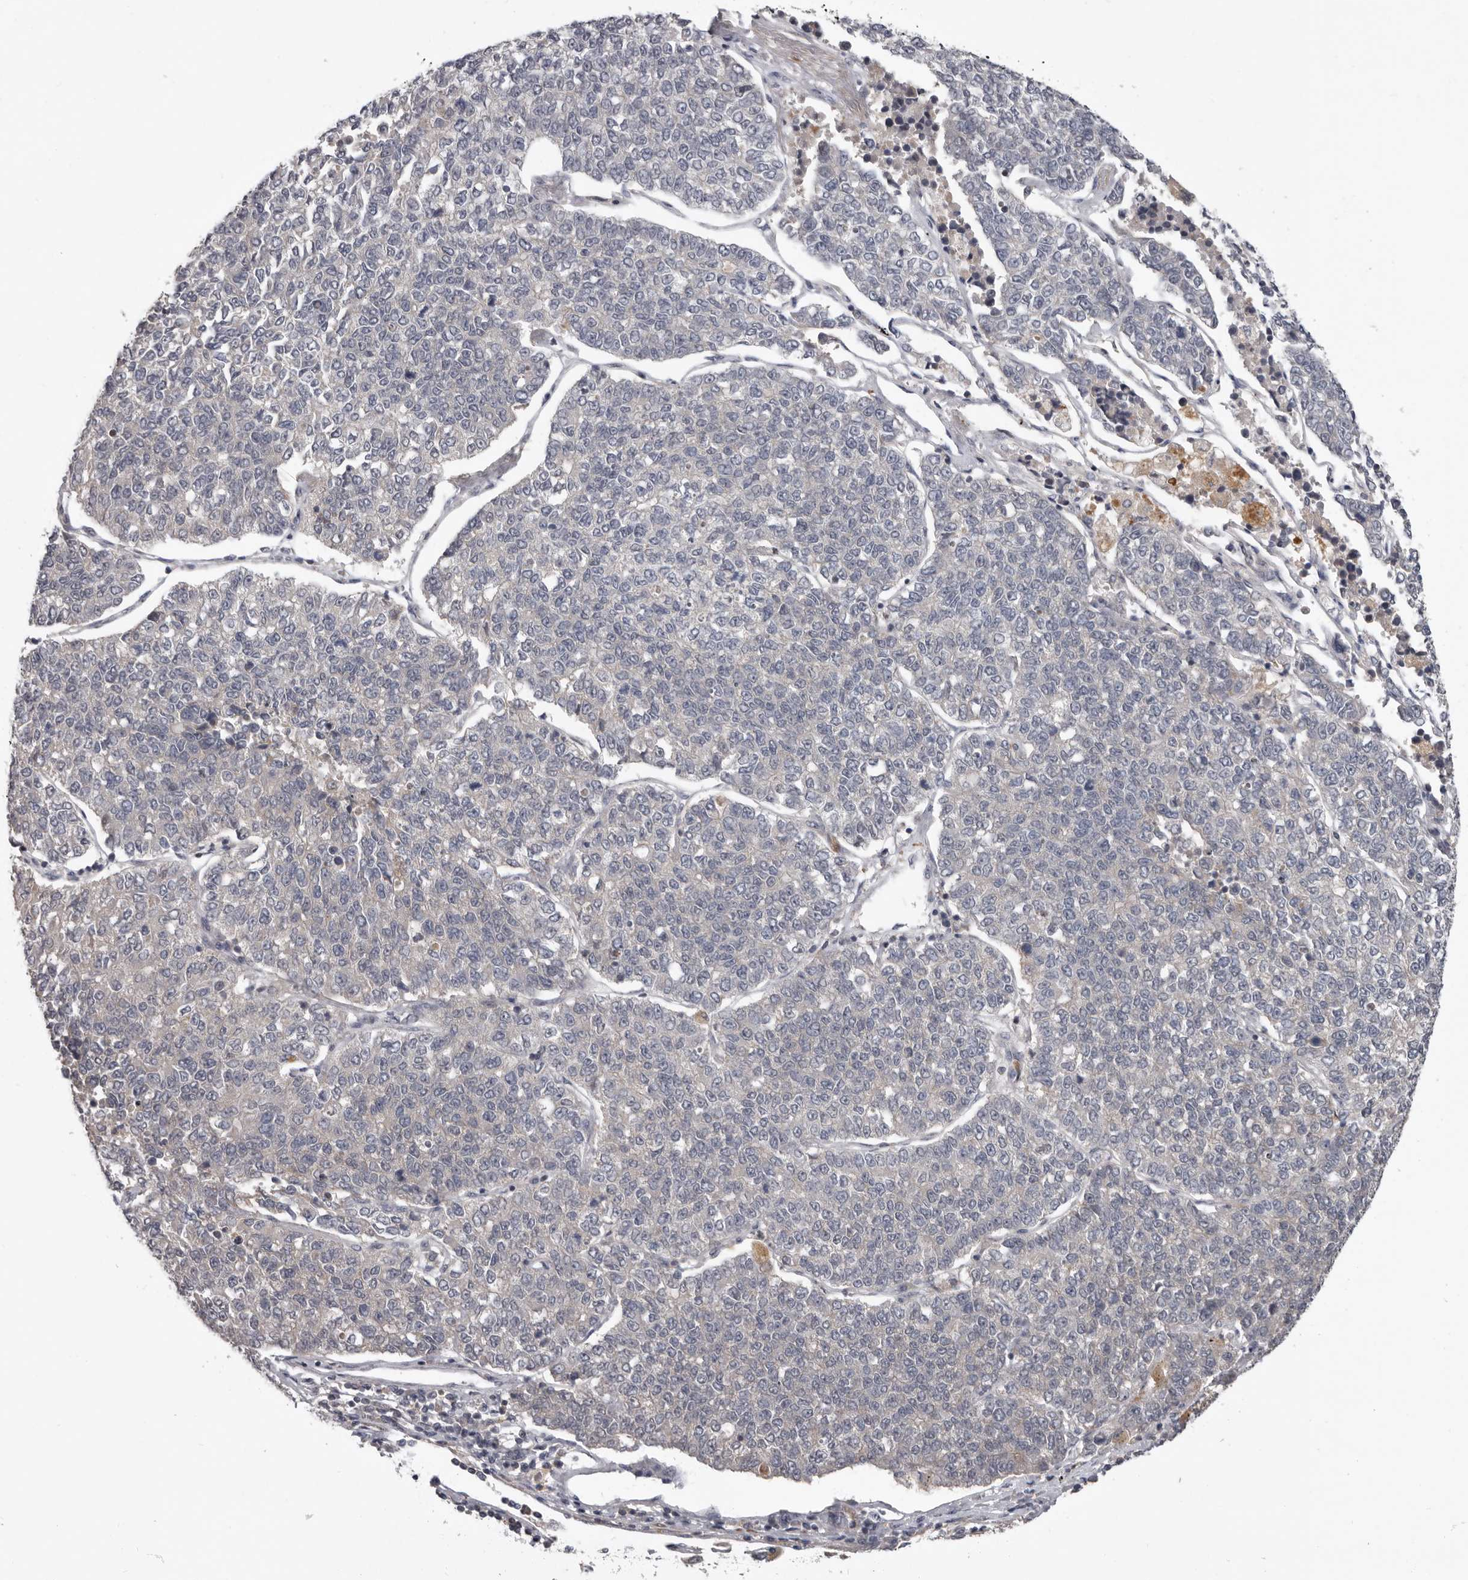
{"staining": {"intensity": "negative", "quantity": "none", "location": "none"}, "tissue": "lung cancer", "cell_type": "Tumor cells", "image_type": "cancer", "snomed": [{"axis": "morphology", "description": "Adenocarcinoma, NOS"}, {"axis": "topography", "description": "Lung"}], "caption": "This is an IHC histopathology image of human lung cancer (adenocarcinoma). There is no positivity in tumor cells.", "gene": "FGFR4", "patient": {"sex": "male", "age": 49}}